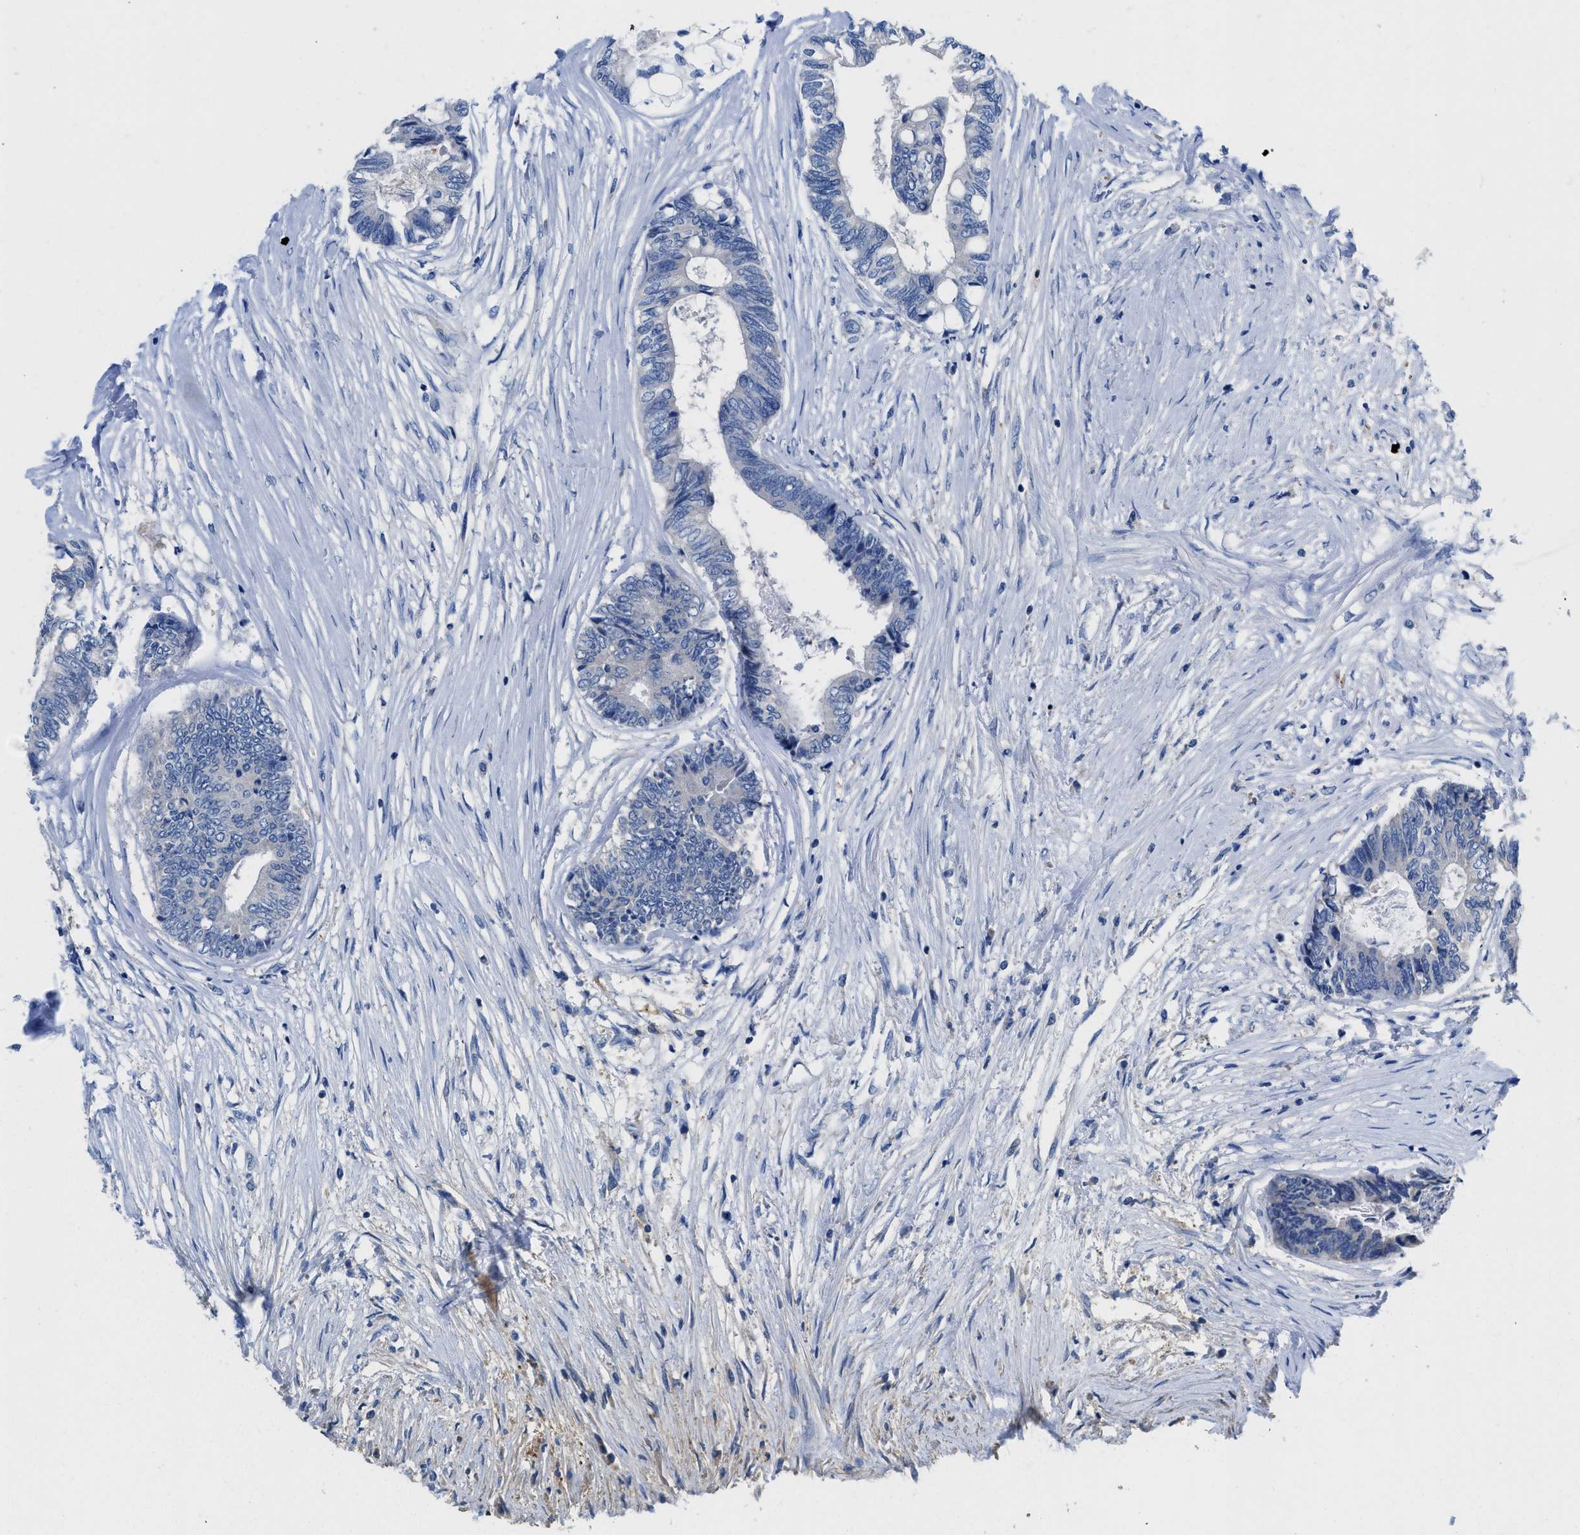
{"staining": {"intensity": "negative", "quantity": "none", "location": "none"}, "tissue": "colorectal cancer", "cell_type": "Tumor cells", "image_type": "cancer", "snomed": [{"axis": "morphology", "description": "Adenocarcinoma, NOS"}, {"axis": "topography", "description": "Rectum"}], "caption": "Colorectal cancer (adenocarcinoma) was stained to show a protein in brown. There is no significant staining in tumor cells.", "gene": "NEB", "patient": {"sex": "male", "age": 63}}